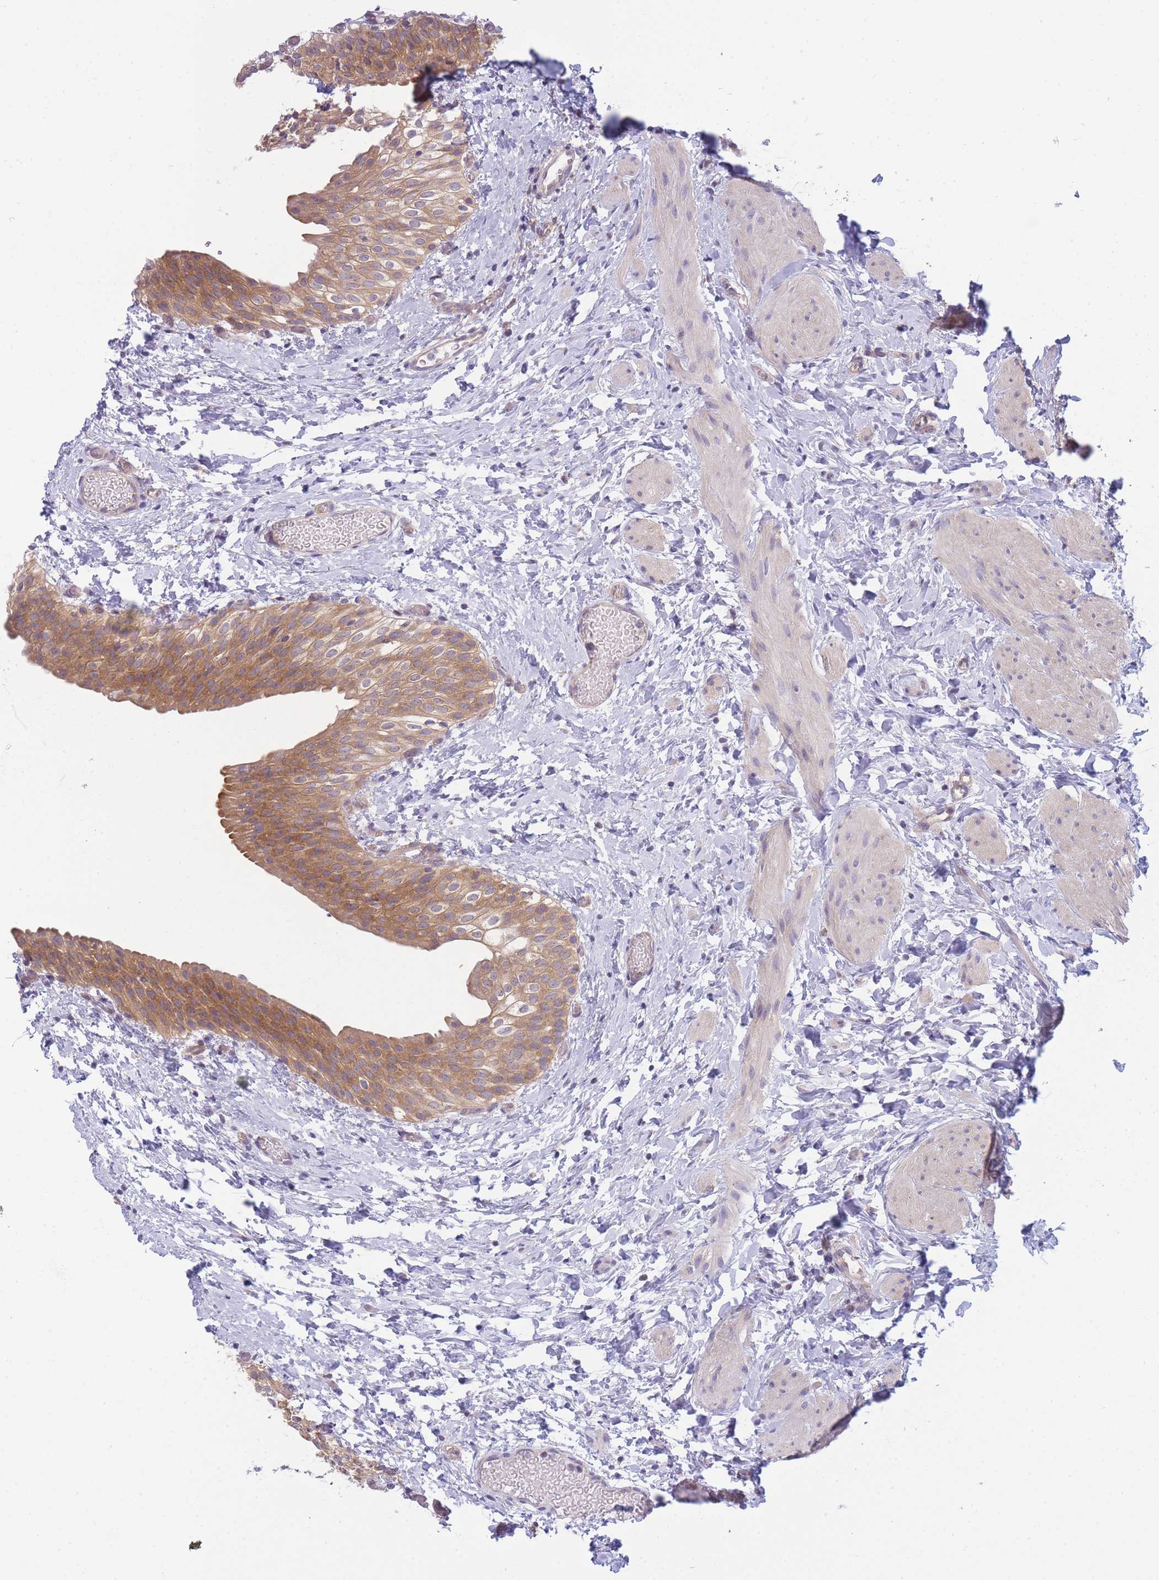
{"staining": {"intensity": "moderate", "quantity": ">75%", "location": "cytoplasmic/membranous"}, "tissue": "urinary bladder", "cell_type": "Urothelial cells", "image_type": "normal", "snomed": [{"axis": "morphology", "description": "Normal tissue, NOS"}, {"axis": "topography", "description": "Urinary bladder"}], "caption": "Urothelial cells show medium levels of moderate cytoplasmic/membranous expression in about >75% of cells in benign urinary bladder.", "gene": "PFDN6", "patient": {"sex": "male", "age": 1}}